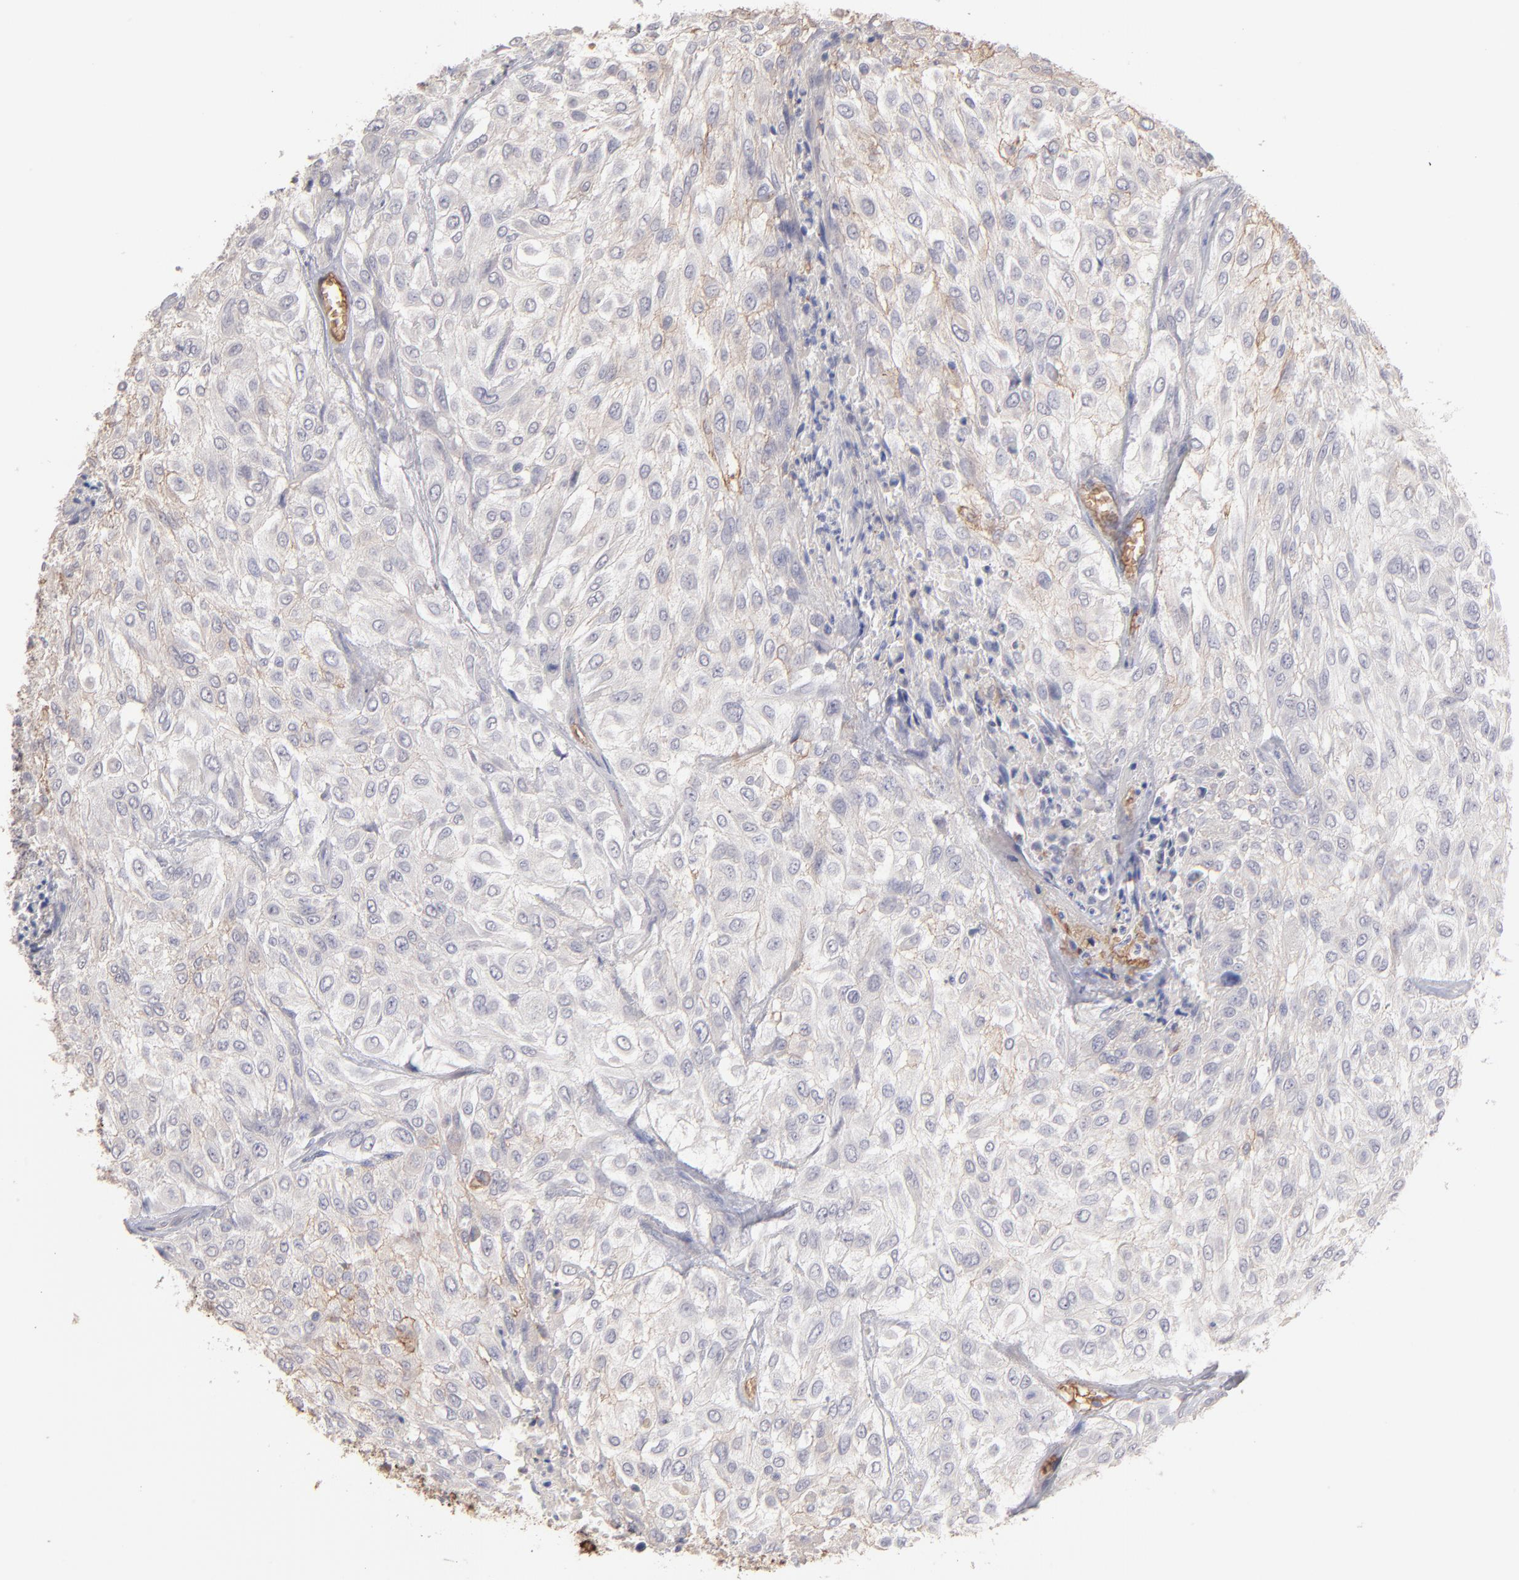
{"staining": {"intensity": "negative", "quantity": "none", "location": "none"}, "tissue": "urothelial cancer", "cell_type": "Tumor cells", "image_type": "cancer", "snomed": [{"axis": "morphology", "description": "Urothelial carcinoma, High grade"}, {"axis": "topography", "description": "Urinary bladder"}], "caption": "An immunohistochemistry (IHC) micrograph of urothelial cancer is shown. There is no staining in tumor cells of urothelial cancer.", "gene": "F13B", "patient": {"sex": "male", "age": 57}}